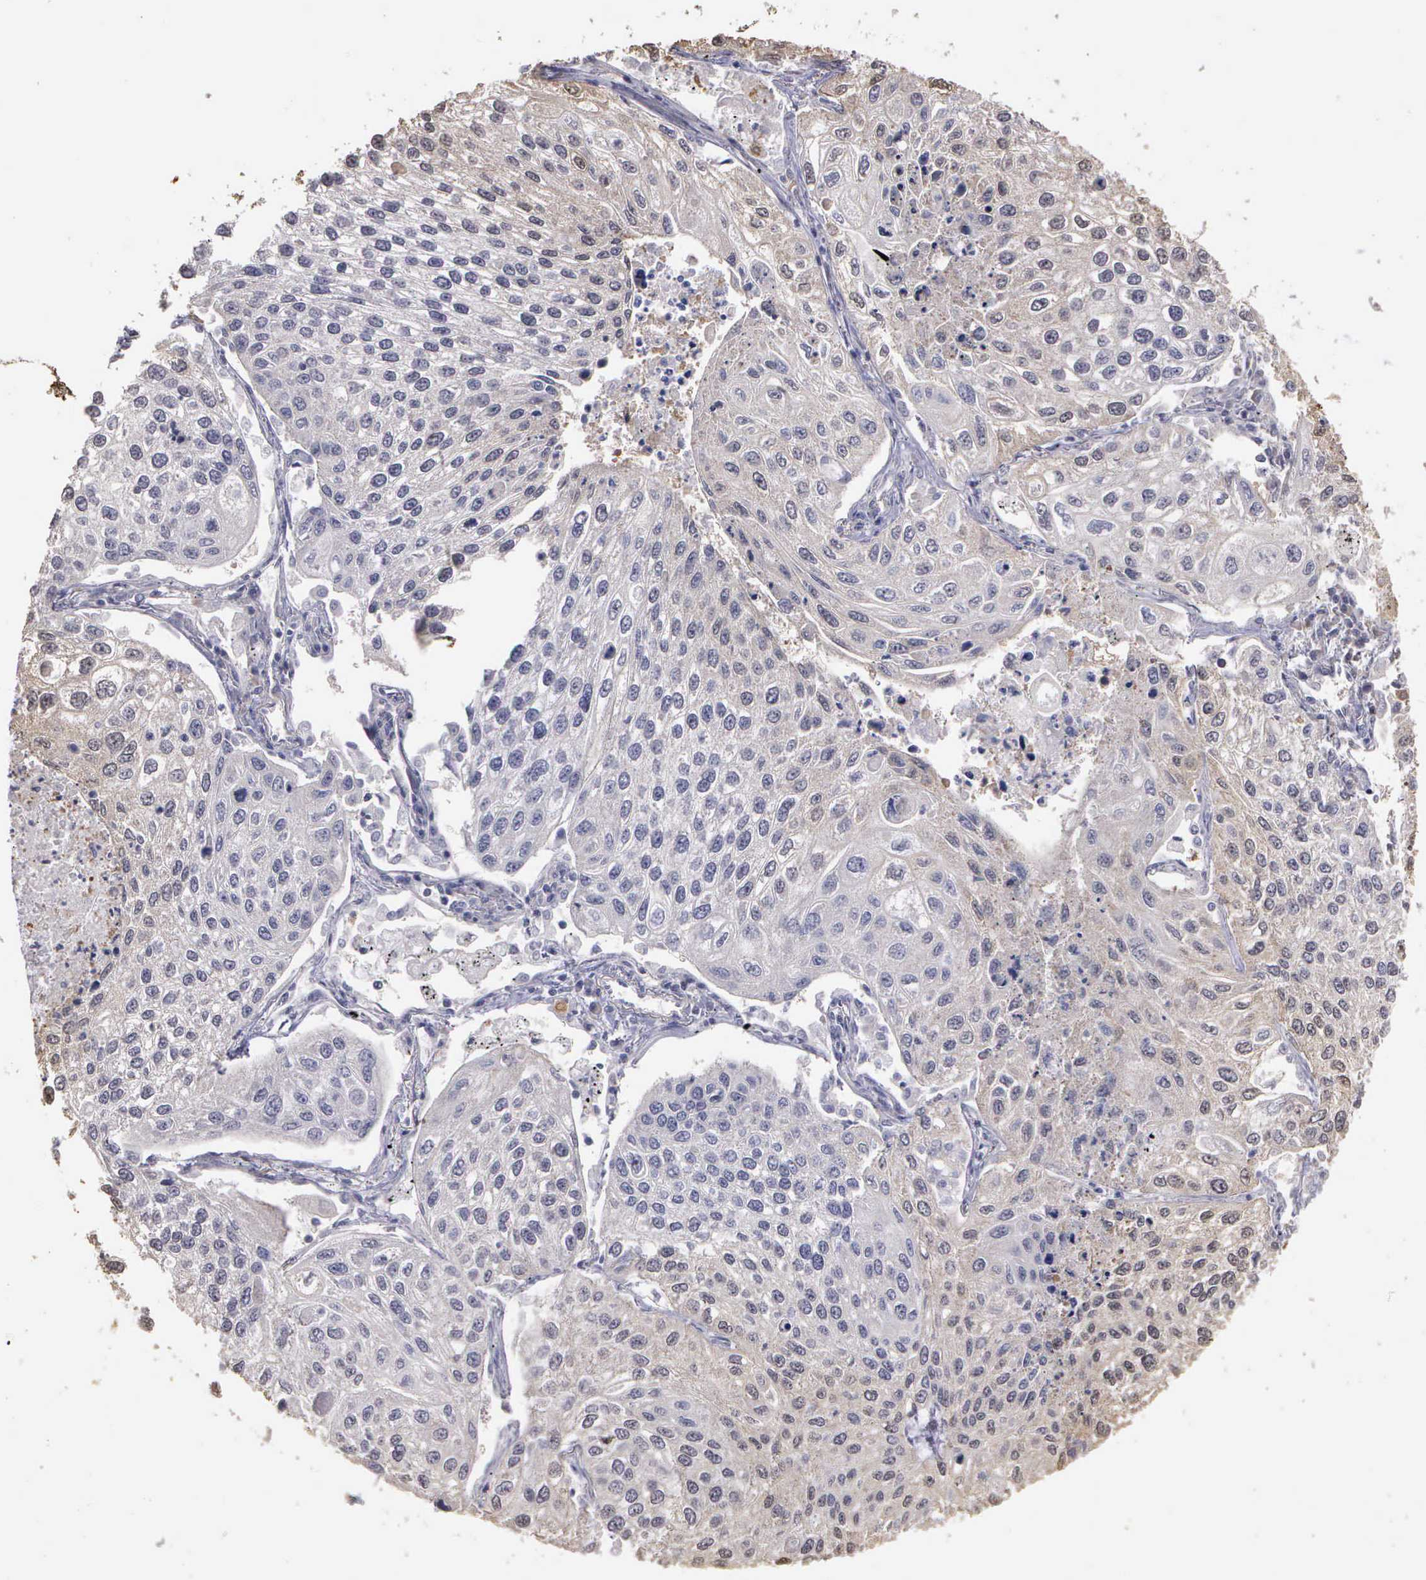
{"staining": {"intensity": "negative", "quantity": "none", "location": "none"}, "tissue": "lung cancer", "cell_type": "Tumor cells", "image_type": "cancer", "snomed": [{"axis": "morphology", "description": "Squamous cell carcinoma, NOS"}, {"axis": "topography", "description": "Lung"}], "caption": "This is an immunohistochemistry photomicrograph of lung squamous cell carcinoma. There is no staining in tumor cells.", "gene": "ENO3", "patient": {"sex": "male", "age": 75}}